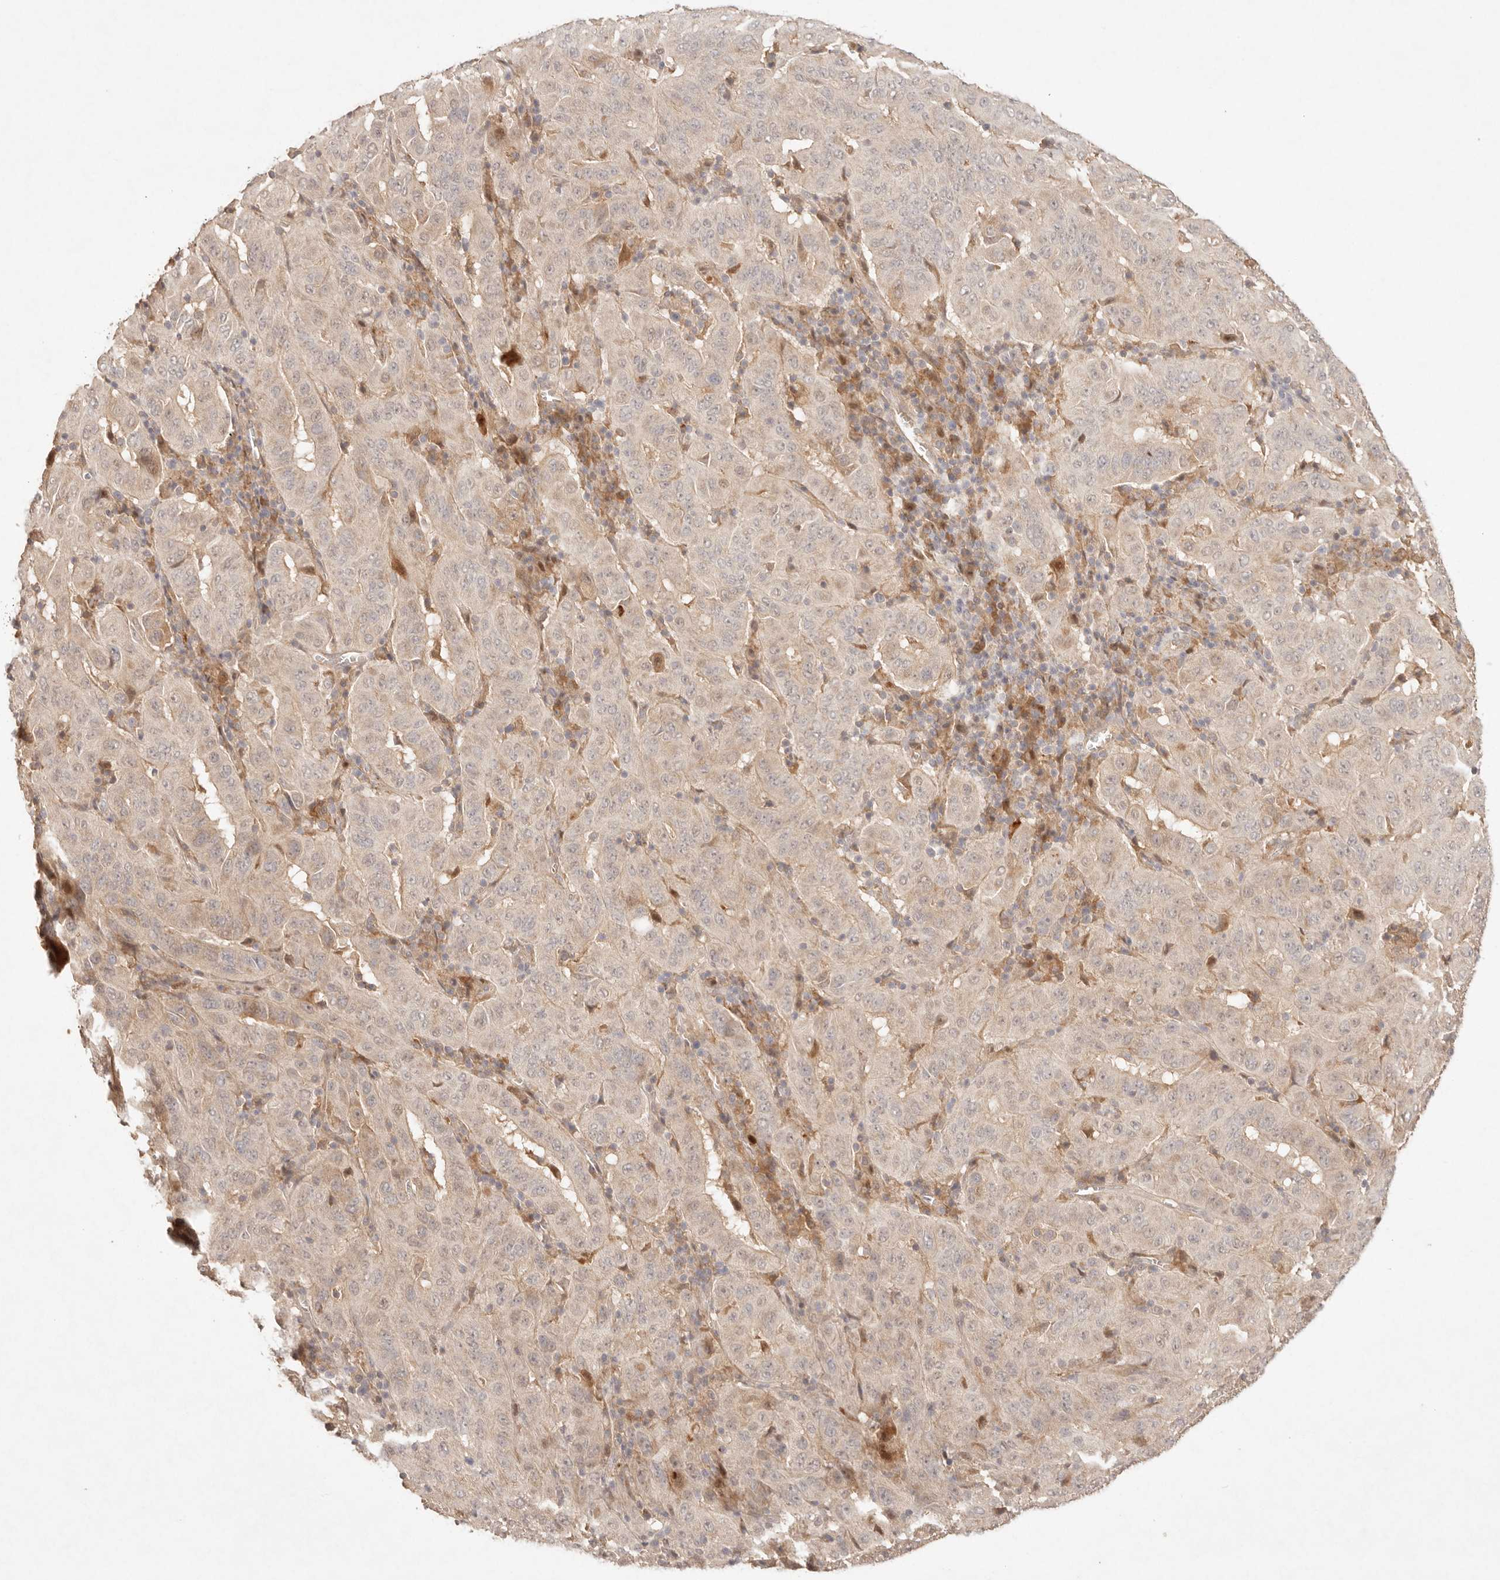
{"staining": {"intensity": "weak", "quantity": "25%-75%", "location": "cytoplasmic/membranous"}, "tissue": "pancreatic cancer", "cell_type": "Tumor cells", "image_type": "cancer", "snomed": [{"axis": "morphology", "description": "Adenocarcinoma, NOS"}, {"axis": "topography", "description": "Pancreas"}], "caption": "Brown immunohistochemical staining in human pancreatic cancer (adenocarcinoma) reveals weak cytoplasmic/membranous staining in about 25%-75% of tumor cells.", "gene": "PHLDA3", "patient": {"sex": "male", "age": 63}}